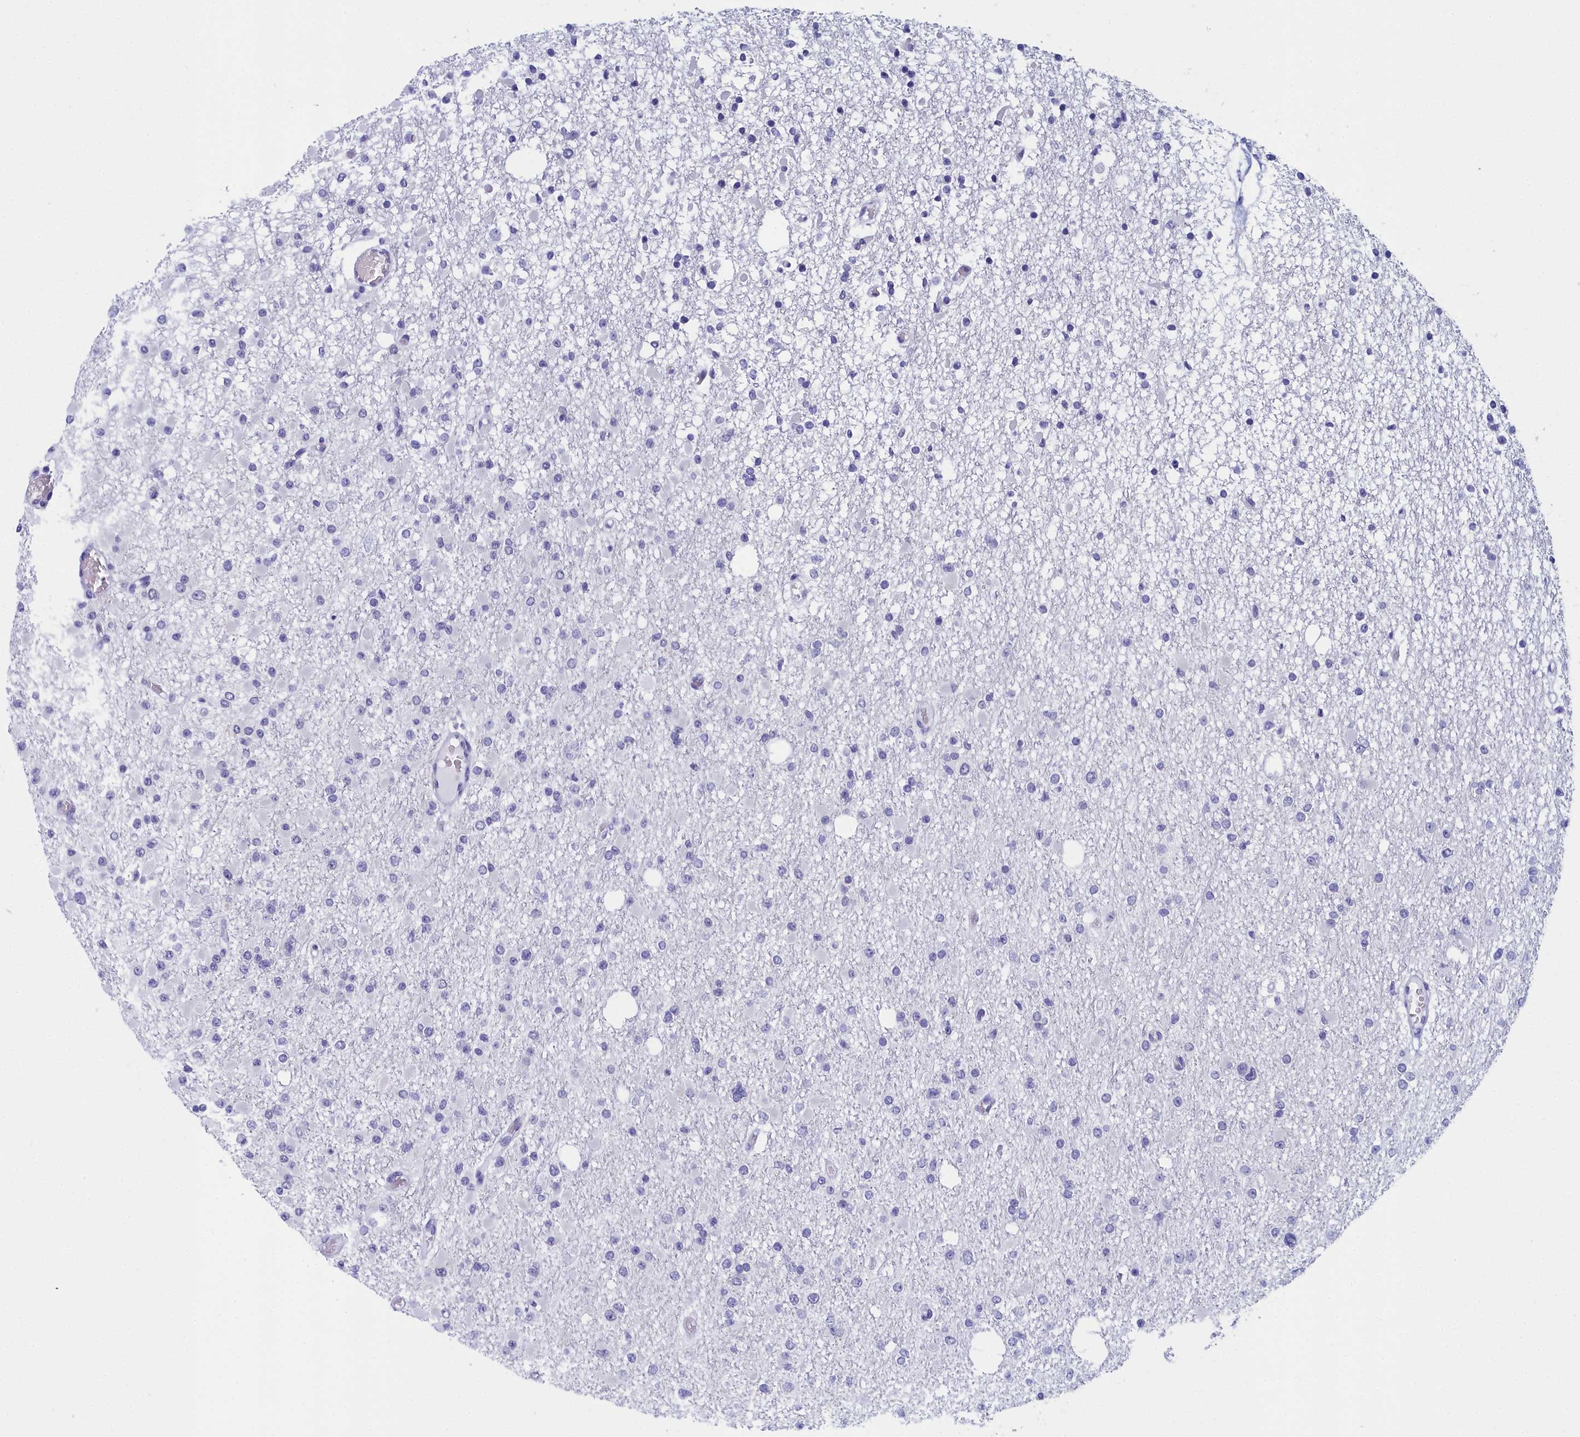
{"staining": {"intensity": "negative", "quantity": "none", "location": "none"}, "tissue": "glioma", "cell_type": "Tumor cells", "image_type": "cancer", "snomed": [{"axis": "morphology", "description": "Glioma, malignant, Low grade"}, {"axis": "topography", "description": "Brain"}], "caption": "This is a histopathology image of immunohistochemistry (IHC) staining of glioma, which shows no positivity in tumor cells.", "gene": "CCDC97", "patient": {"sex": "female", "age": 22}}